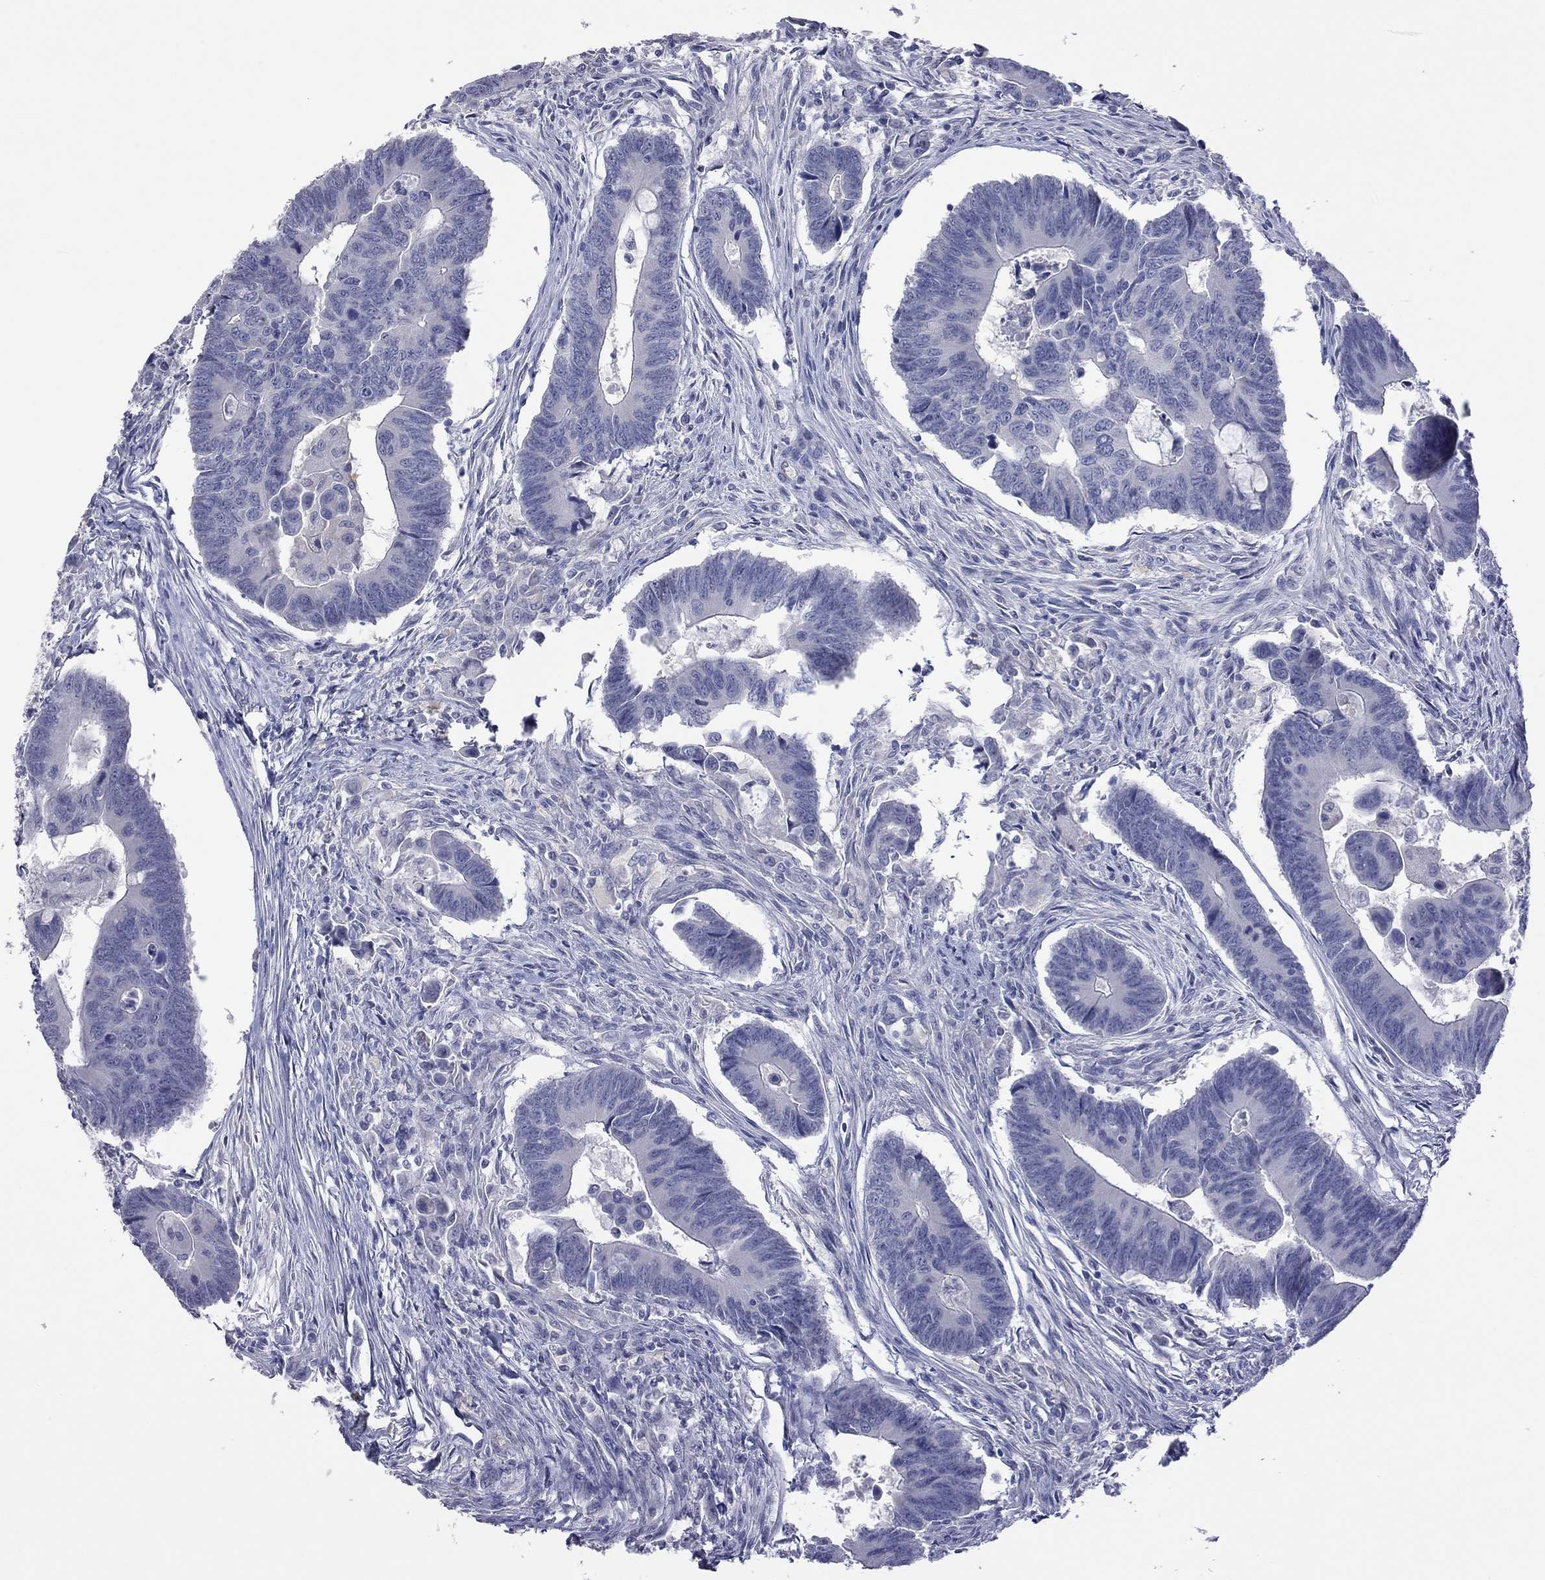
{"staining": {"intensity": "negative", "quantity": "none", "location": "none"}, "tissue": "colorectal cancer", "cell_type": "Tumor cells", "image_type": "cancer", "snomed": [{"axis": "morphology", "description": "Adenocarcinoma, NOS"}, {"axis": "topography", "description": "Rectum"}], "caption": "This is a image of immunohistochemistry staining of colorectal cancer, which shows no positivity in tumor cells.", "gene": "HYLS1", "patient": {"sex": "male", "age": 67}}